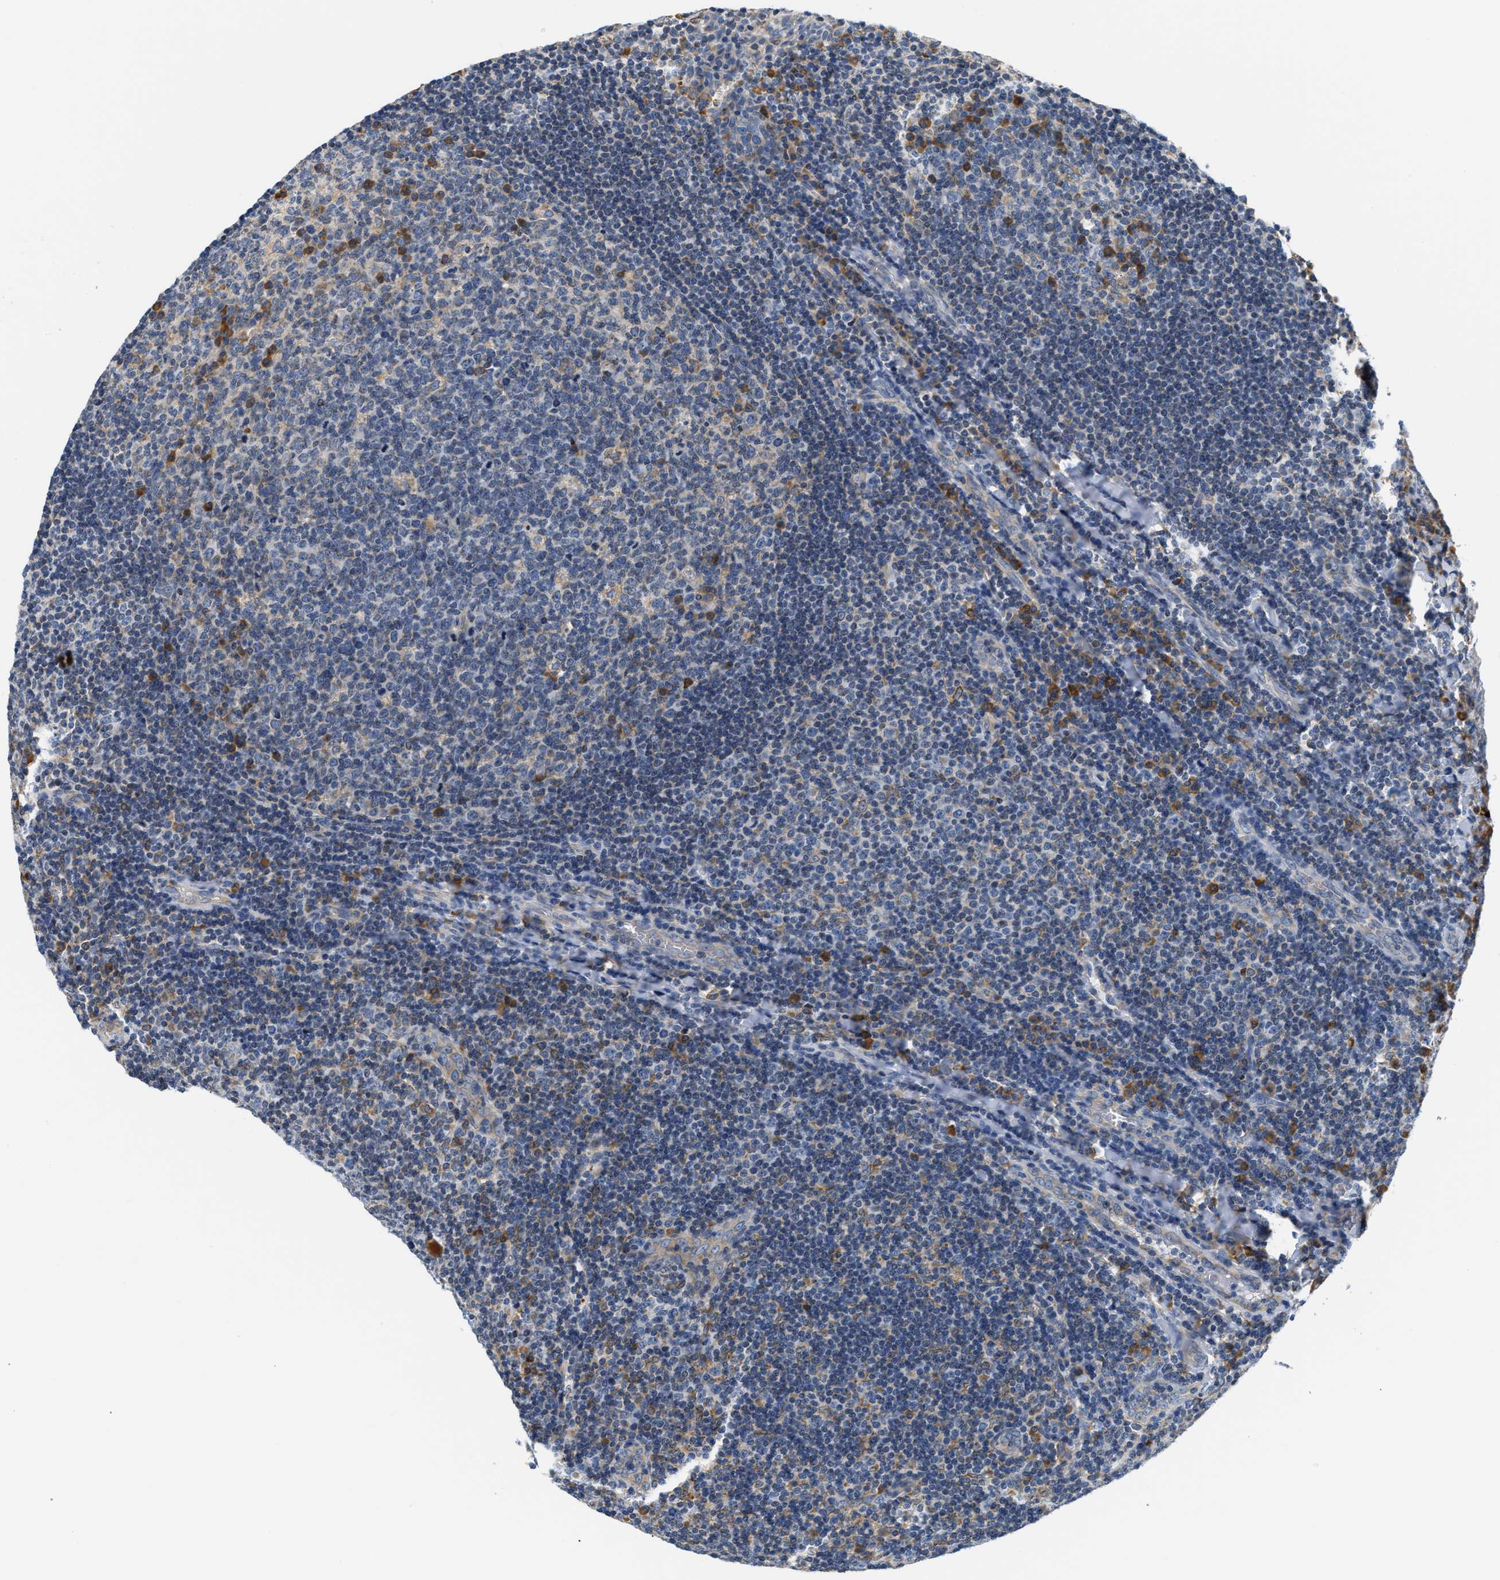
{"staining": {"intensity": "moderate", "quantity": "<25%", "location": "cytoplasmic/membranous"}, "tissue": "tonsil", "cell_type": "Germinal center cells", "image_type": "normal", "snomed": [{"axis": "morphology", "description": "Normal tissue, NOS"}, {"axis": "topography", "description": "Tonsil"}], "caption": "Protein expression by IHC shows moderate cytoplasmic/membranous positivity in approximately <25% of germinal center cells in benign tonsil.", "gene": "HDHD3", "patient": {"sex": "male", "age": 17}}